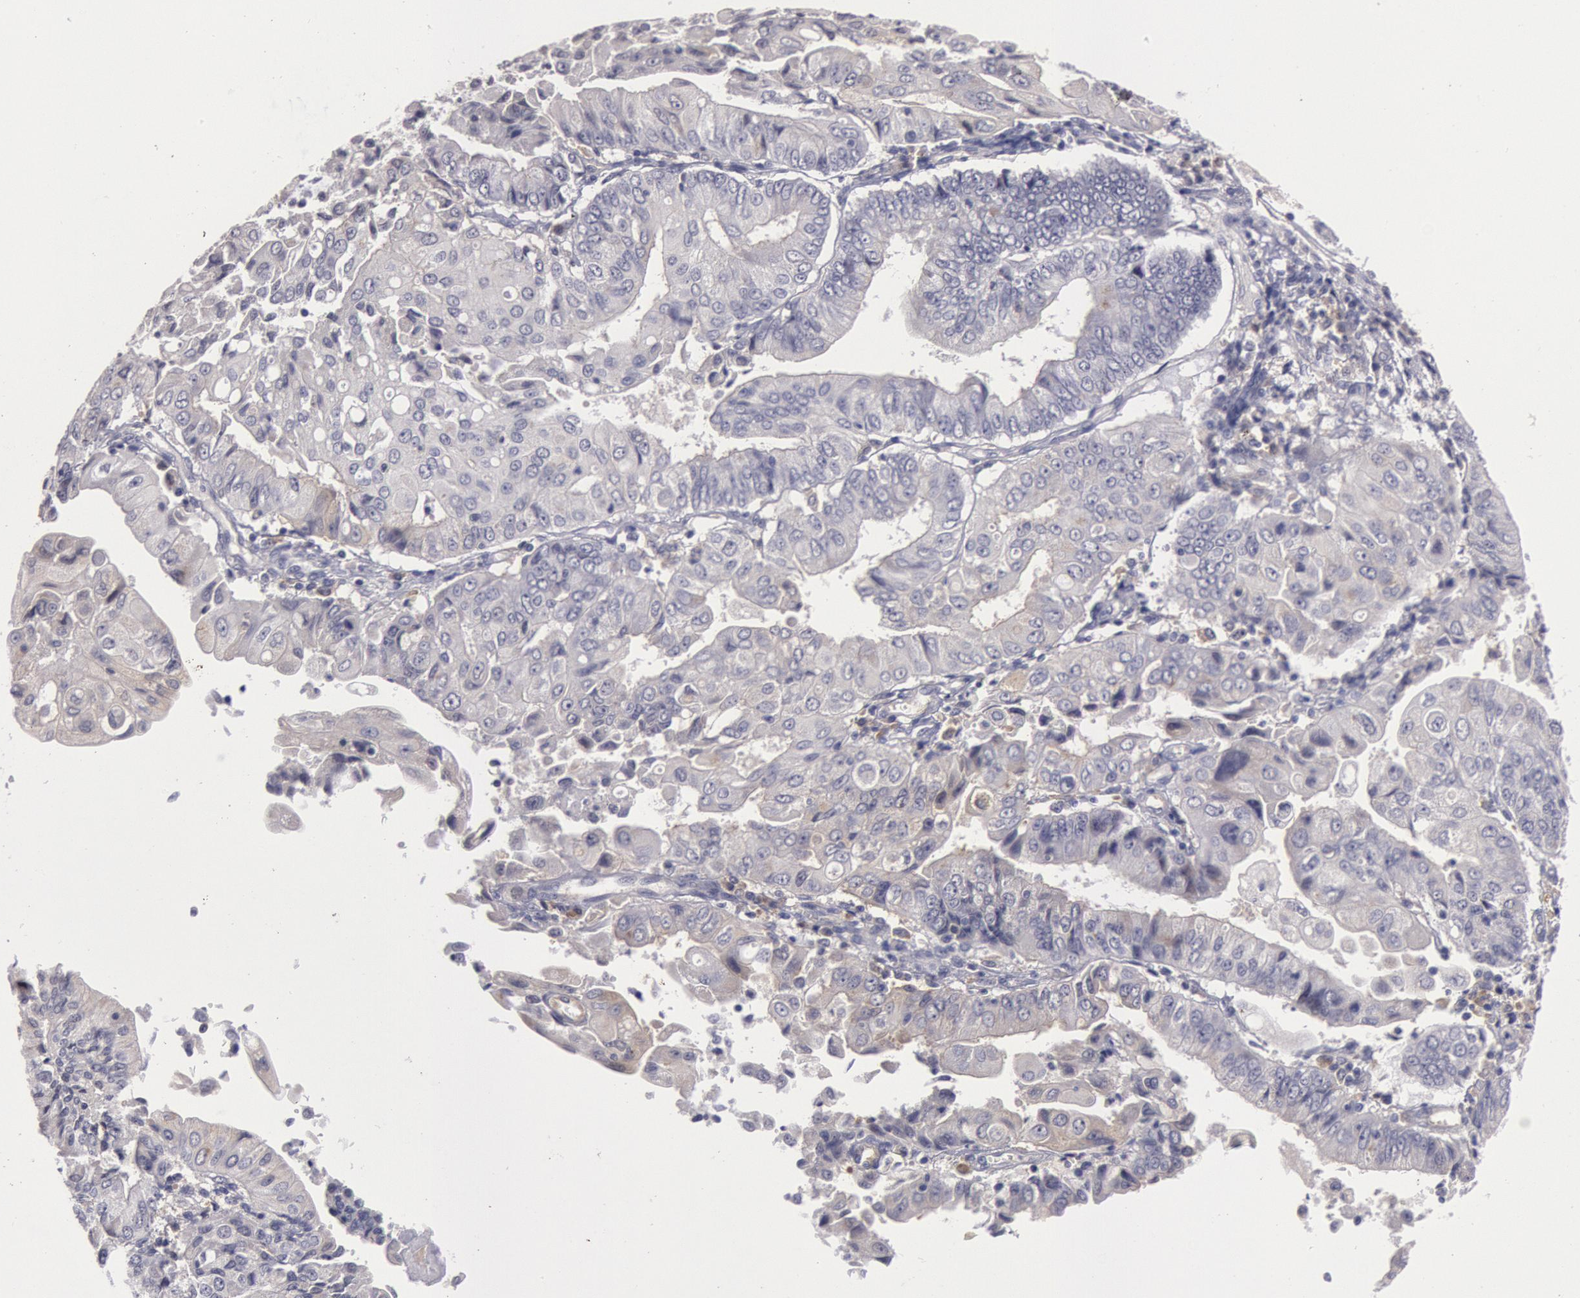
{"staining": {"intensity": "negative", "quantity": "none", "location": "none"}, "tissue": "endometrial cancer", "cell_type": "Tumor cells", "image_type": "cancer", "snomed": [{"axis": "morphology", "description": "Adenocarcinoma, NOS"}, {"axis": "topography", "description": "Endometrium"}], "caption": "Photomicrograph shows no significant protein positivity in tumor cells of endometrial cancer (adenocarcinoma).", "gene": "MYO5A", "patient": {"sex": "female", "age": 75}}